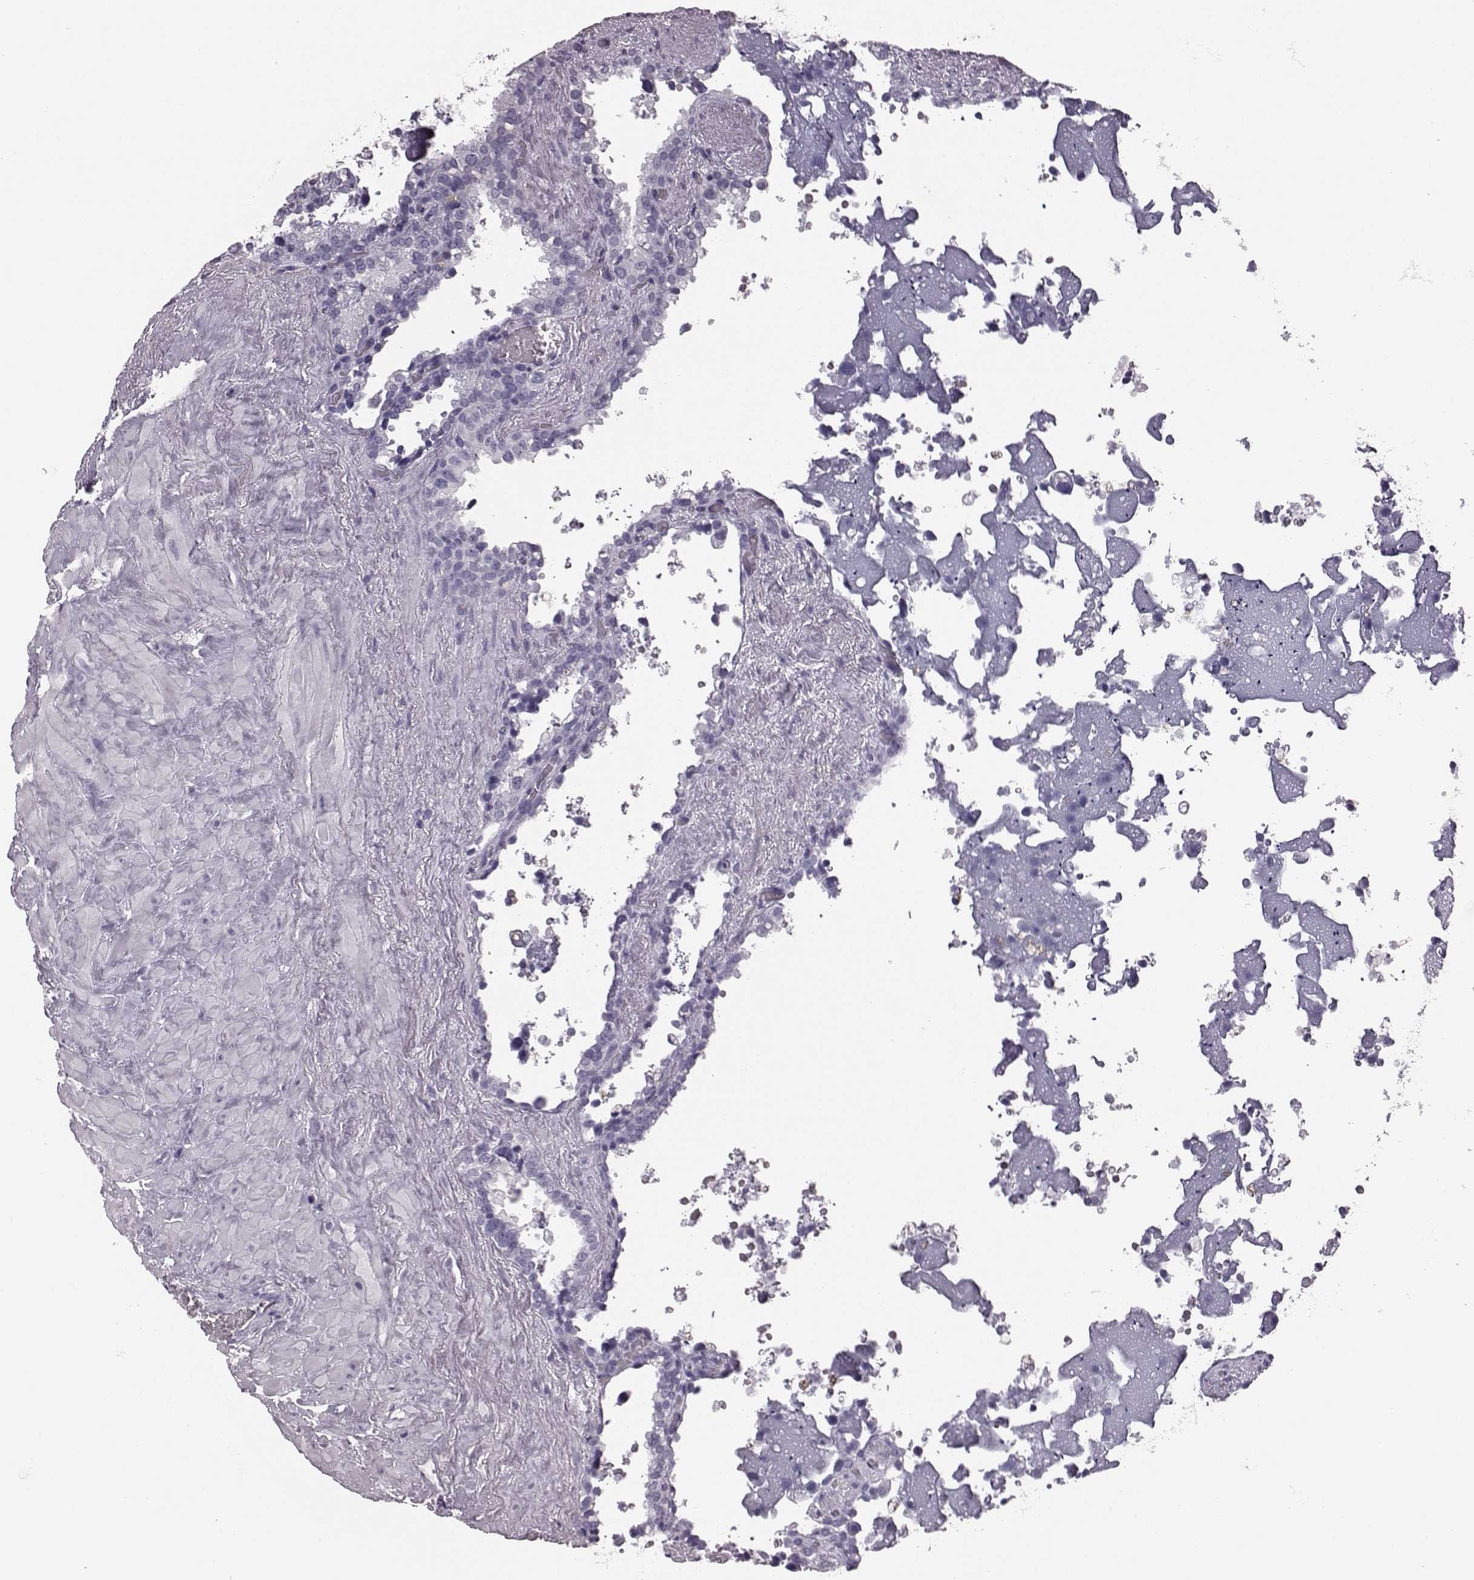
{"staining": {"intensity": "negative", "quantity": "none", "location": "none"}, "tissue": "seminal vesicle", "cell_type": "Glandular cells", "image_type": "normal", "snomed": [{"axis": "morphology", "description": "Normal tissue, NOS"}, {"axis": "topography", "description": "Seminal veicle"}], "caption": "Normal seminal vesicle was stained to show a protein in brown. There is no significant staining in glandular cells.", "gene": "AIPL1", "patient": {"sex": "male", "age": 71}}